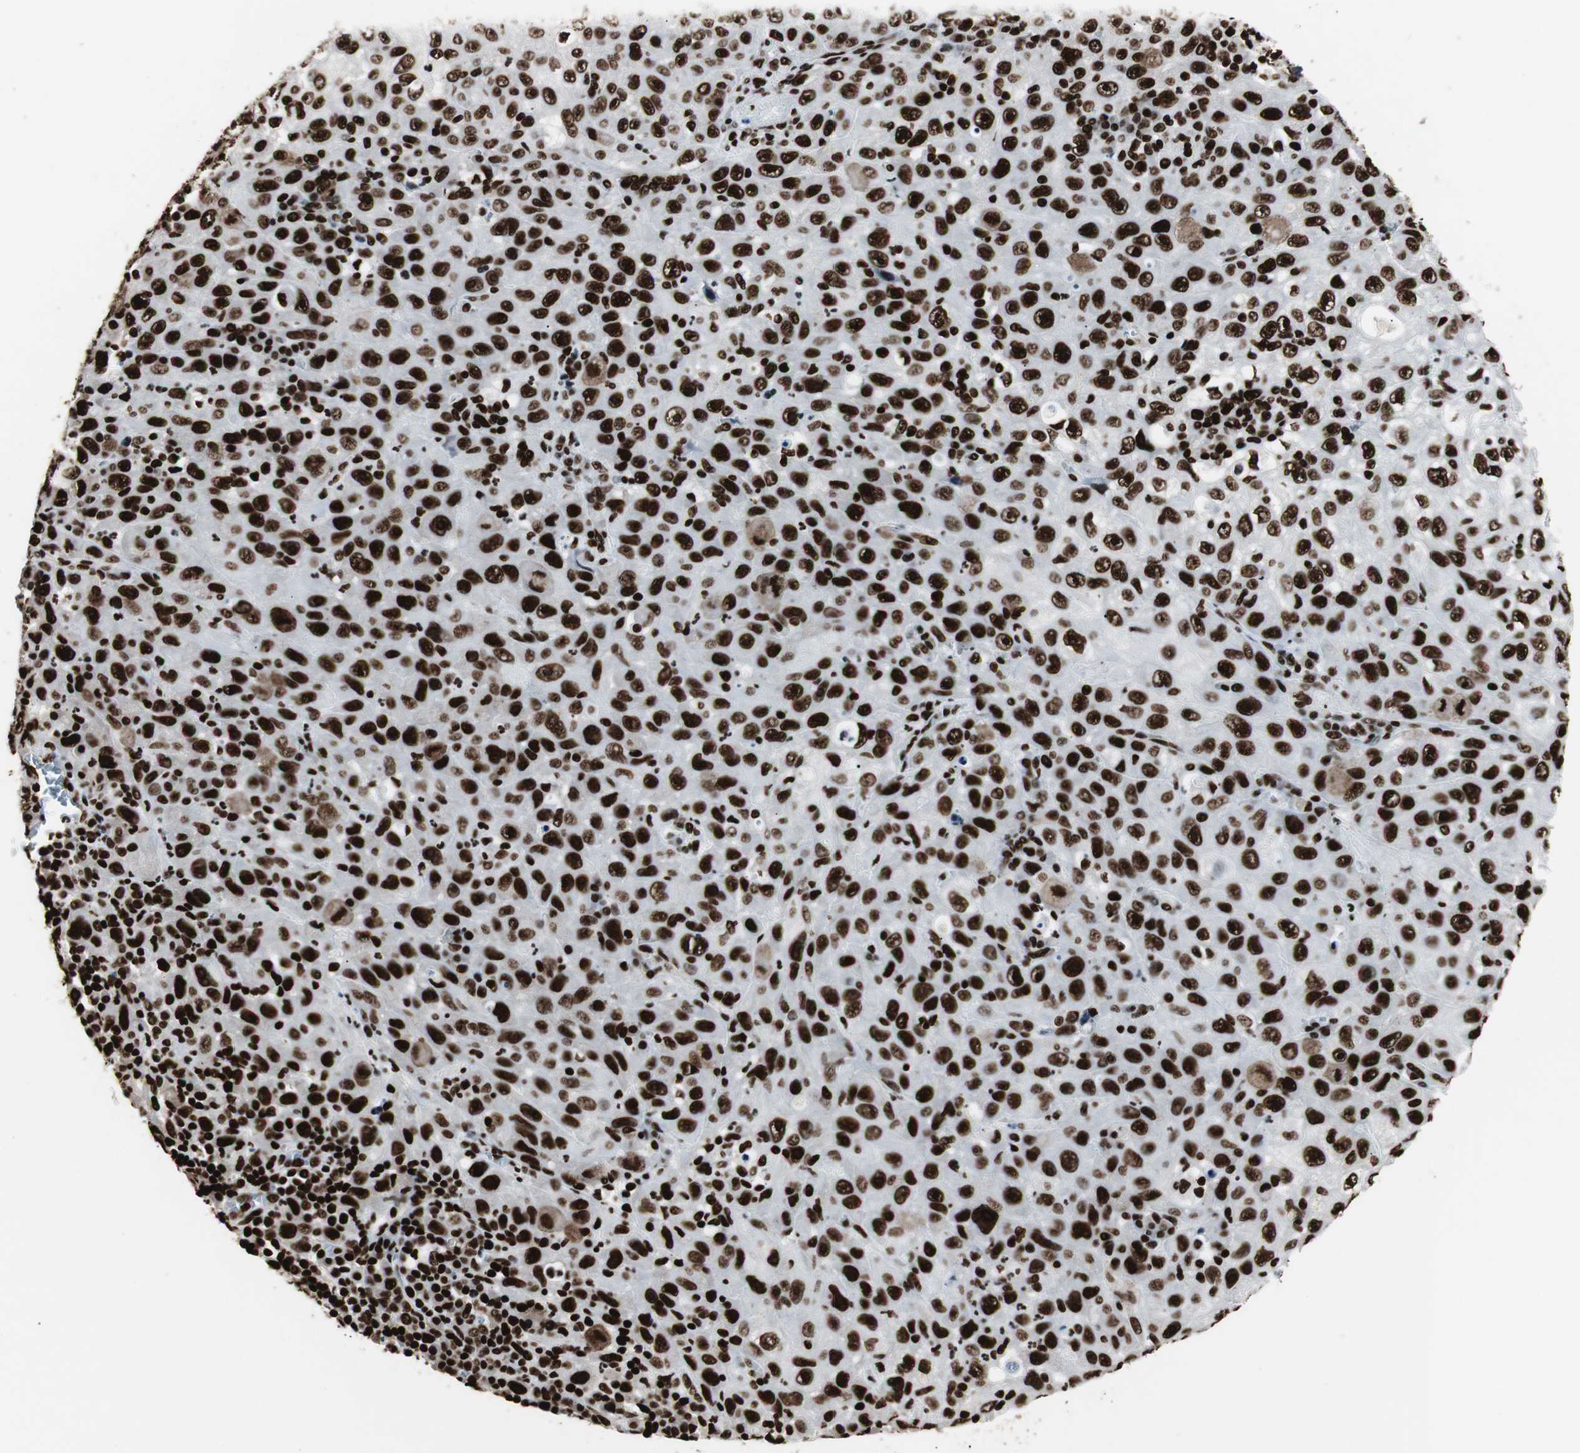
{"staining": {"intensity": "strong", "quantity": ">75%", "location": "nuclear"}, "tissue": "skin cancer", "cell_type": "Tumor cells", "image_type": "cancer", "snomed": [{"axis": "morphology", "description": "Squamous cell carcinoma, NOS"}, {"axis": "topography", "description": "Skin"}], "caption": "Immunohistochemistry (IHC) staining of skin cancer, which displays high levels of strong nuclear positivity in about >75% of tumor cells indicating strong nuclear protein staining. The staining was performed using DAB (3,3'-diaminobenzidine) (brown) for protein detection and nuclei were counterstained in hematoxylin (blue).", "gene": "MTA2", "patient": {"sex": "male", "age": 75}}